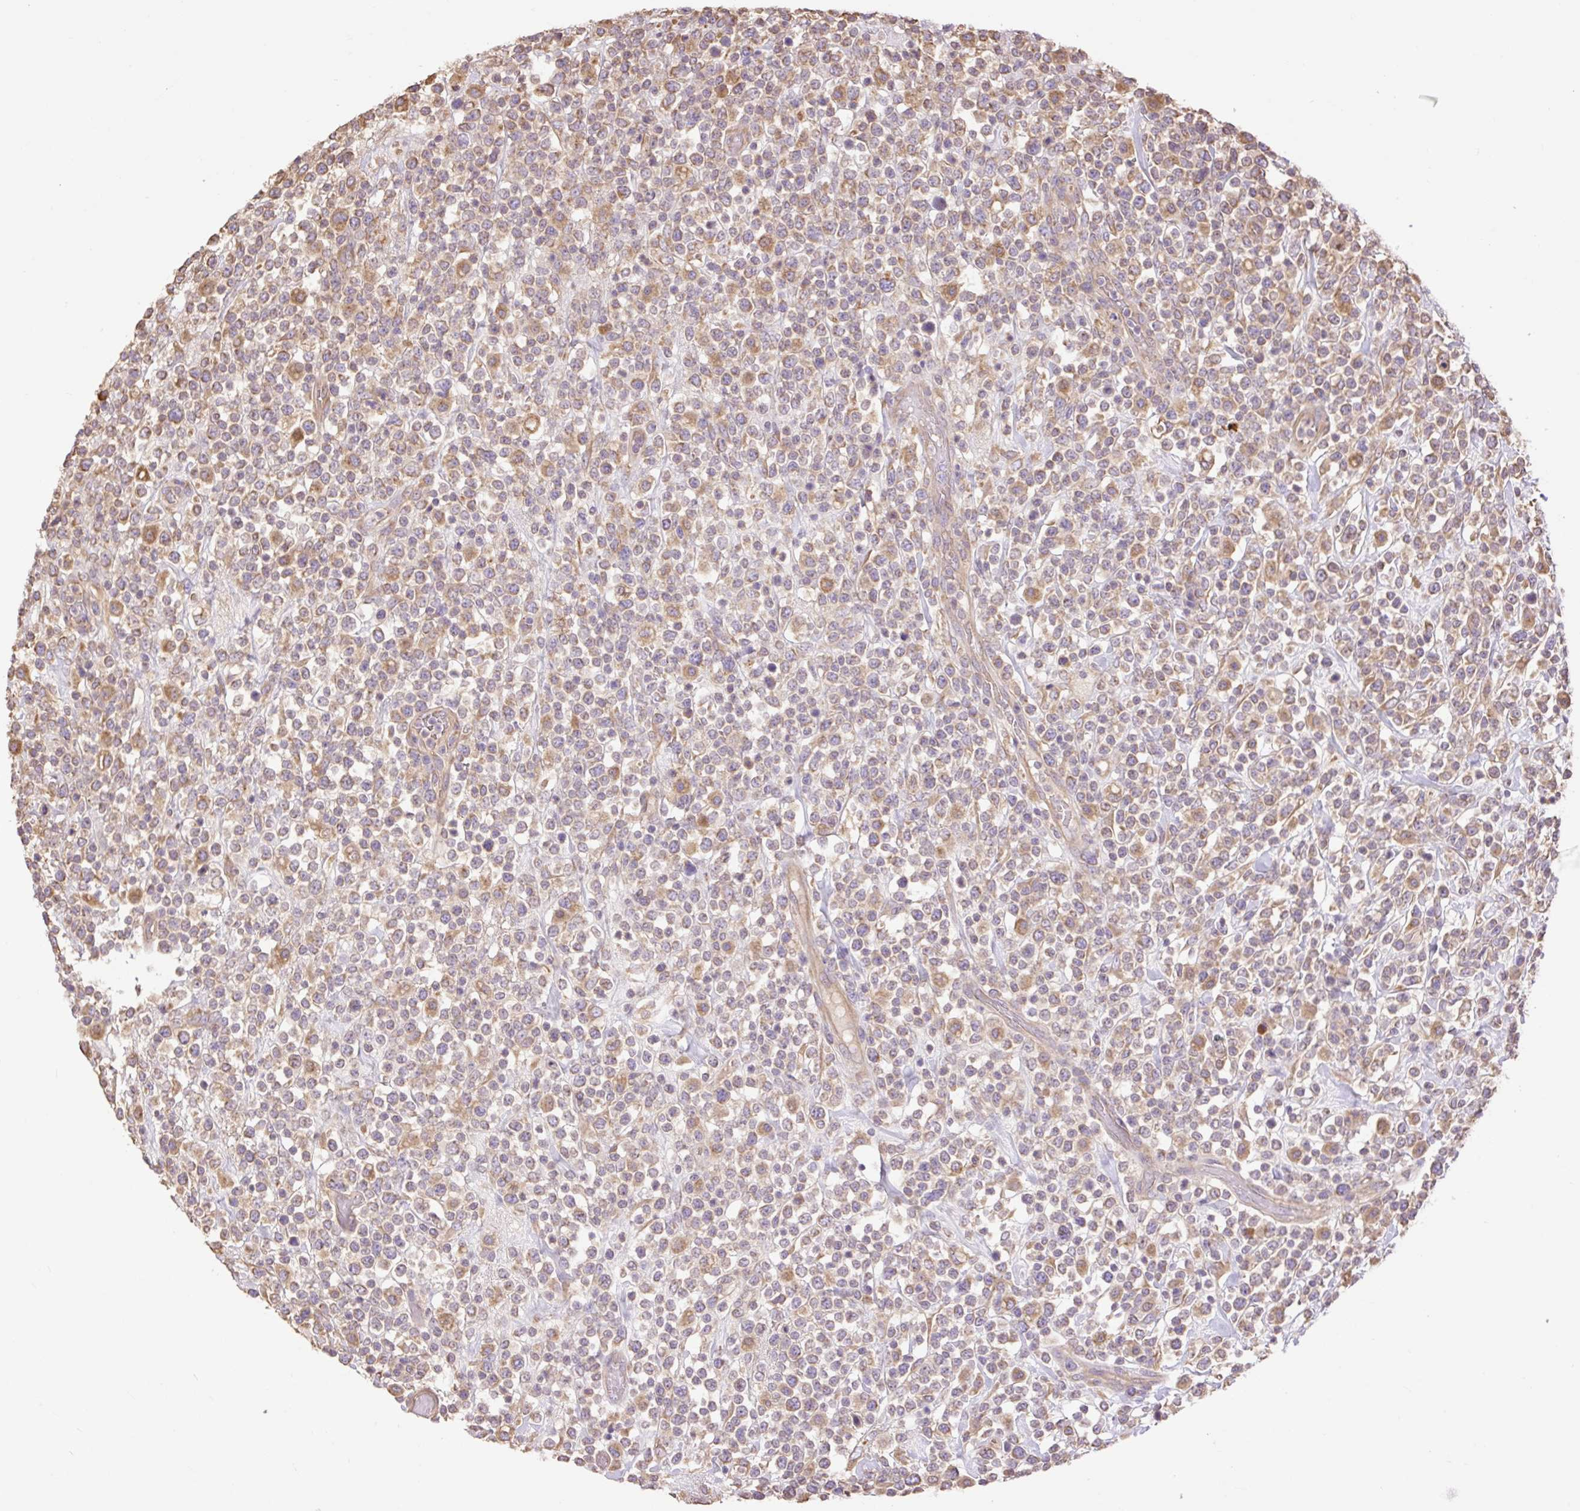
{"staining": {"intensity": "moderate", "quantity": "25%-75%", "location": "cytoplasmic/membranous"}, "tissue": "lymphoma", "cell_type": "Tumor cells", "image_type": "cancer", "snomed": [{"axis": "morphology", "description": "Malignant lymphoma, non-Hodgkin's type, High grade"}, {"axis": "topography", "description": "Colon"}], "caption": "Immunohistochemical staining of human lymphoma shows moderate cytoplasmic/membranous protein expression in approximately 25%-75% of tumor cells. The staining is performed using DAB brown chromogen to label protein expression. The nuclei are counter-stained blue using hematoxylin.", "gene": "DESI1", "patient": {"sex": "female", "age": 53}}